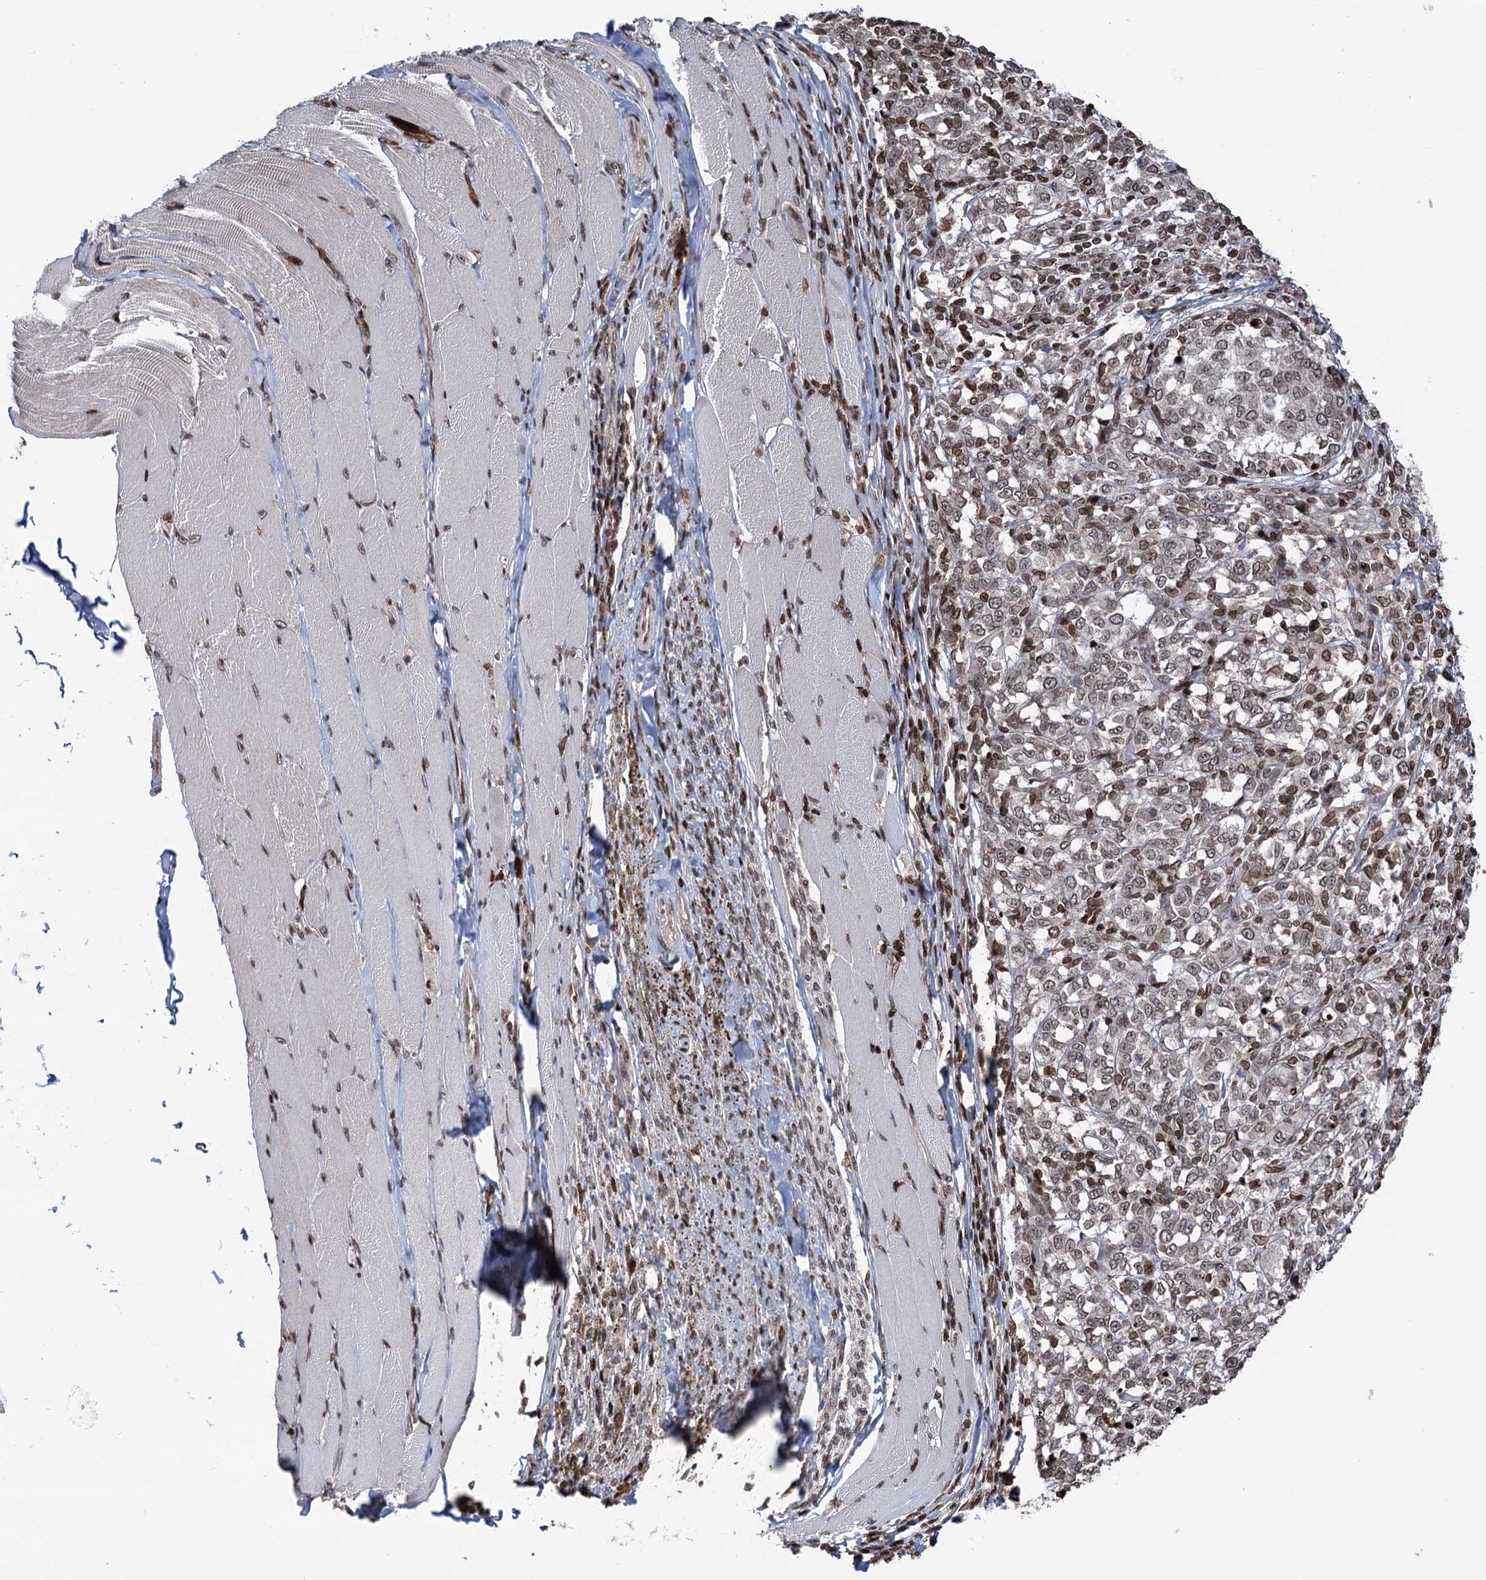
{"staining": {"intensity": "weak", "quantity": ">75%", "location": "nuclear"}, "tissue": "melanoma", "cell_type": "Tumor cells", "image_type": "cancer", "snomed": [{"axis": "morphology", "description": "Malignant melanoma, NOS"}, {"axis": "topography", "description": "Skin"}], "caption": "Protein expression analysis of melanoma reveals weak nuclear positivity in about >75% of tumor cells. (Stains: DAB in brown, nuclei in blue, Microscopy: brightfield microscopy at high magnification).", "gene": "CCDC77", "patient": {"sex": "female", "age": 72}}